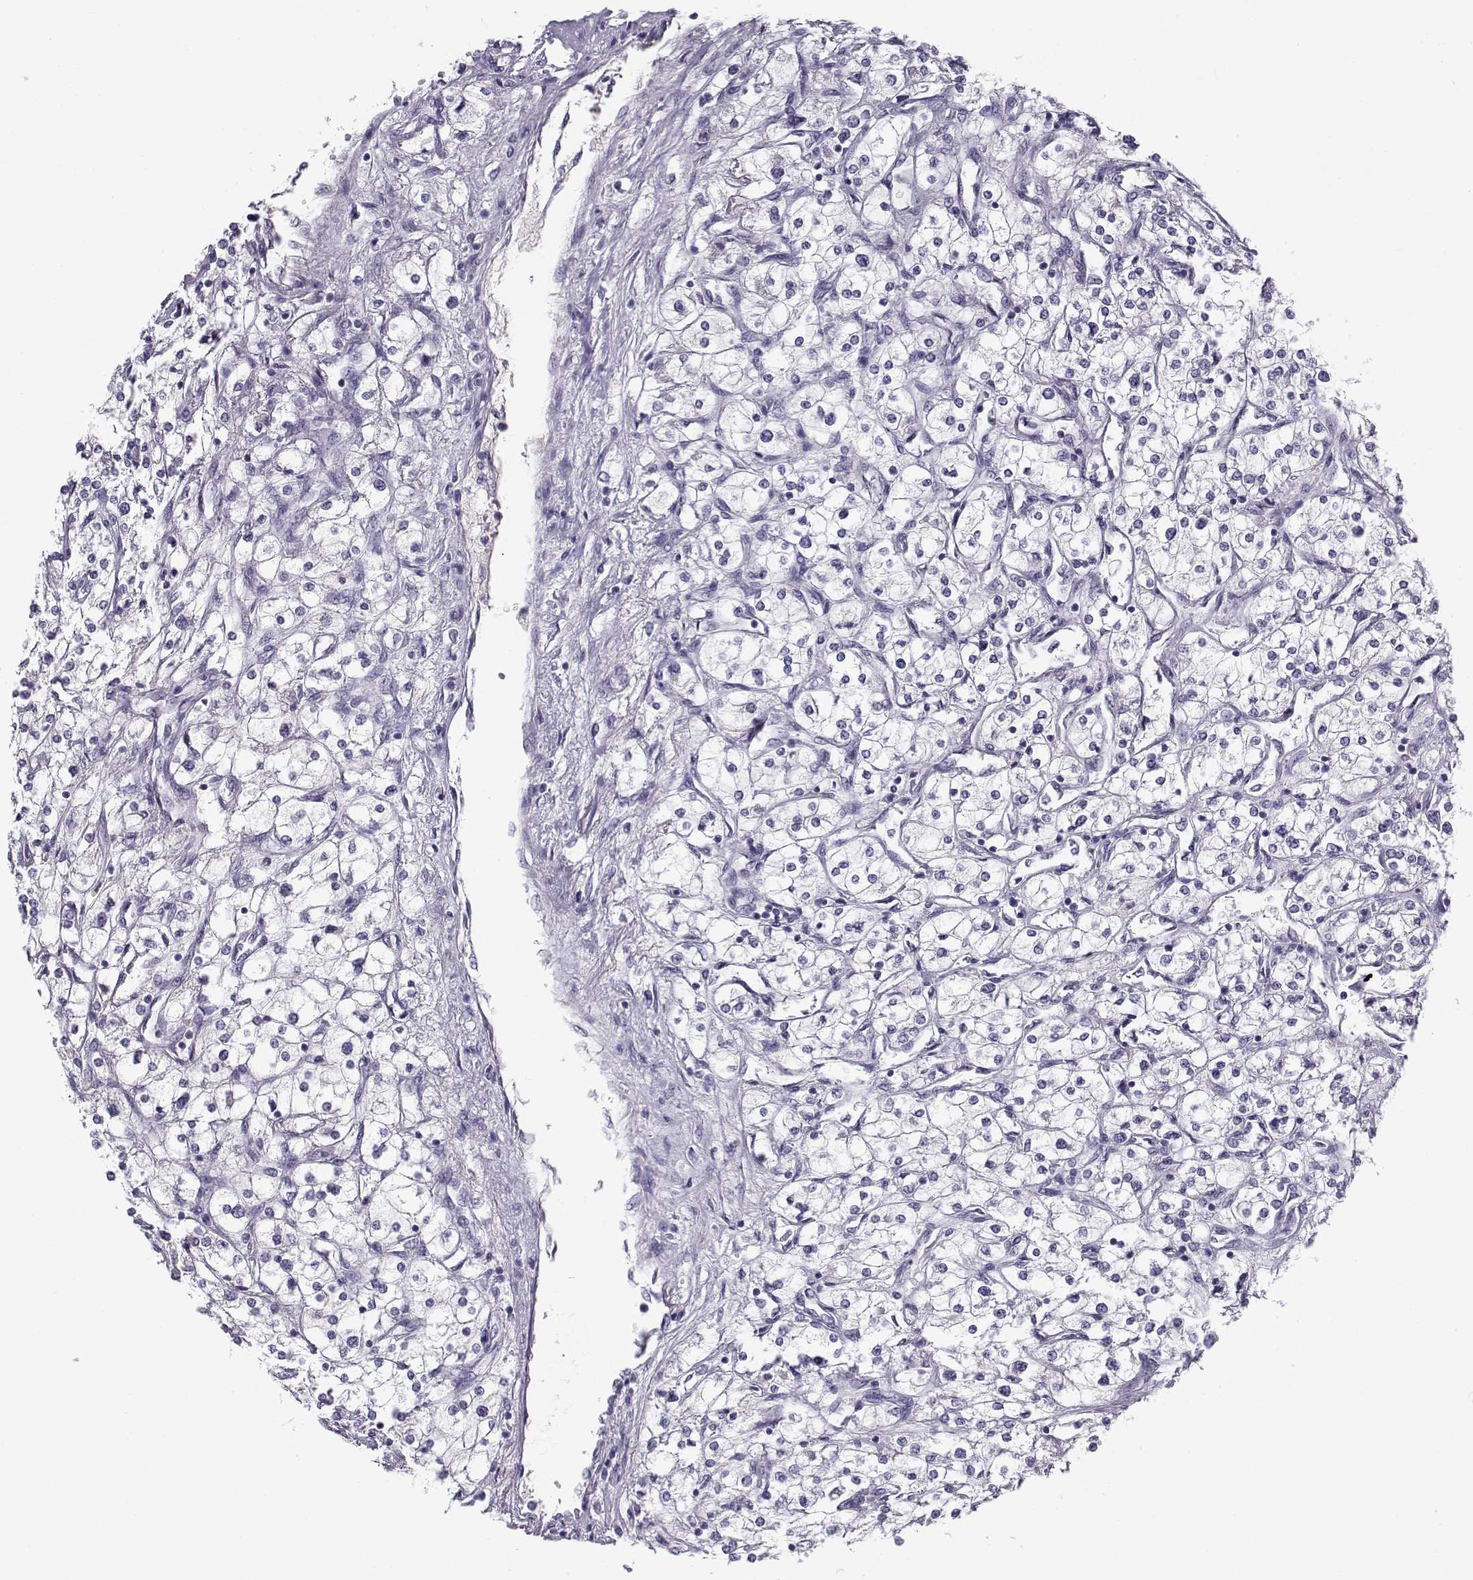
{"staining": {"intensity": "negative", "quantity": "none", "location": "none"}, "tissue": "renal cancer", "cell_type": "Tumor cells", "image_type": "cancer", "snomed": [{"axis": "morphology", "description": "Adenocarcinoma, NOS"}, {"axis": "topography", "description": "Kidney"}], "caption": "This image is of adenocarcinoma (renal) stained with immunohistochemistry (IHC) to label a protein in brown with the nuclei are counter-stained blue. There is no expression in tumor cells.", "gene": "CFAP77", "patient": {"sex": "male", "age": 80}}